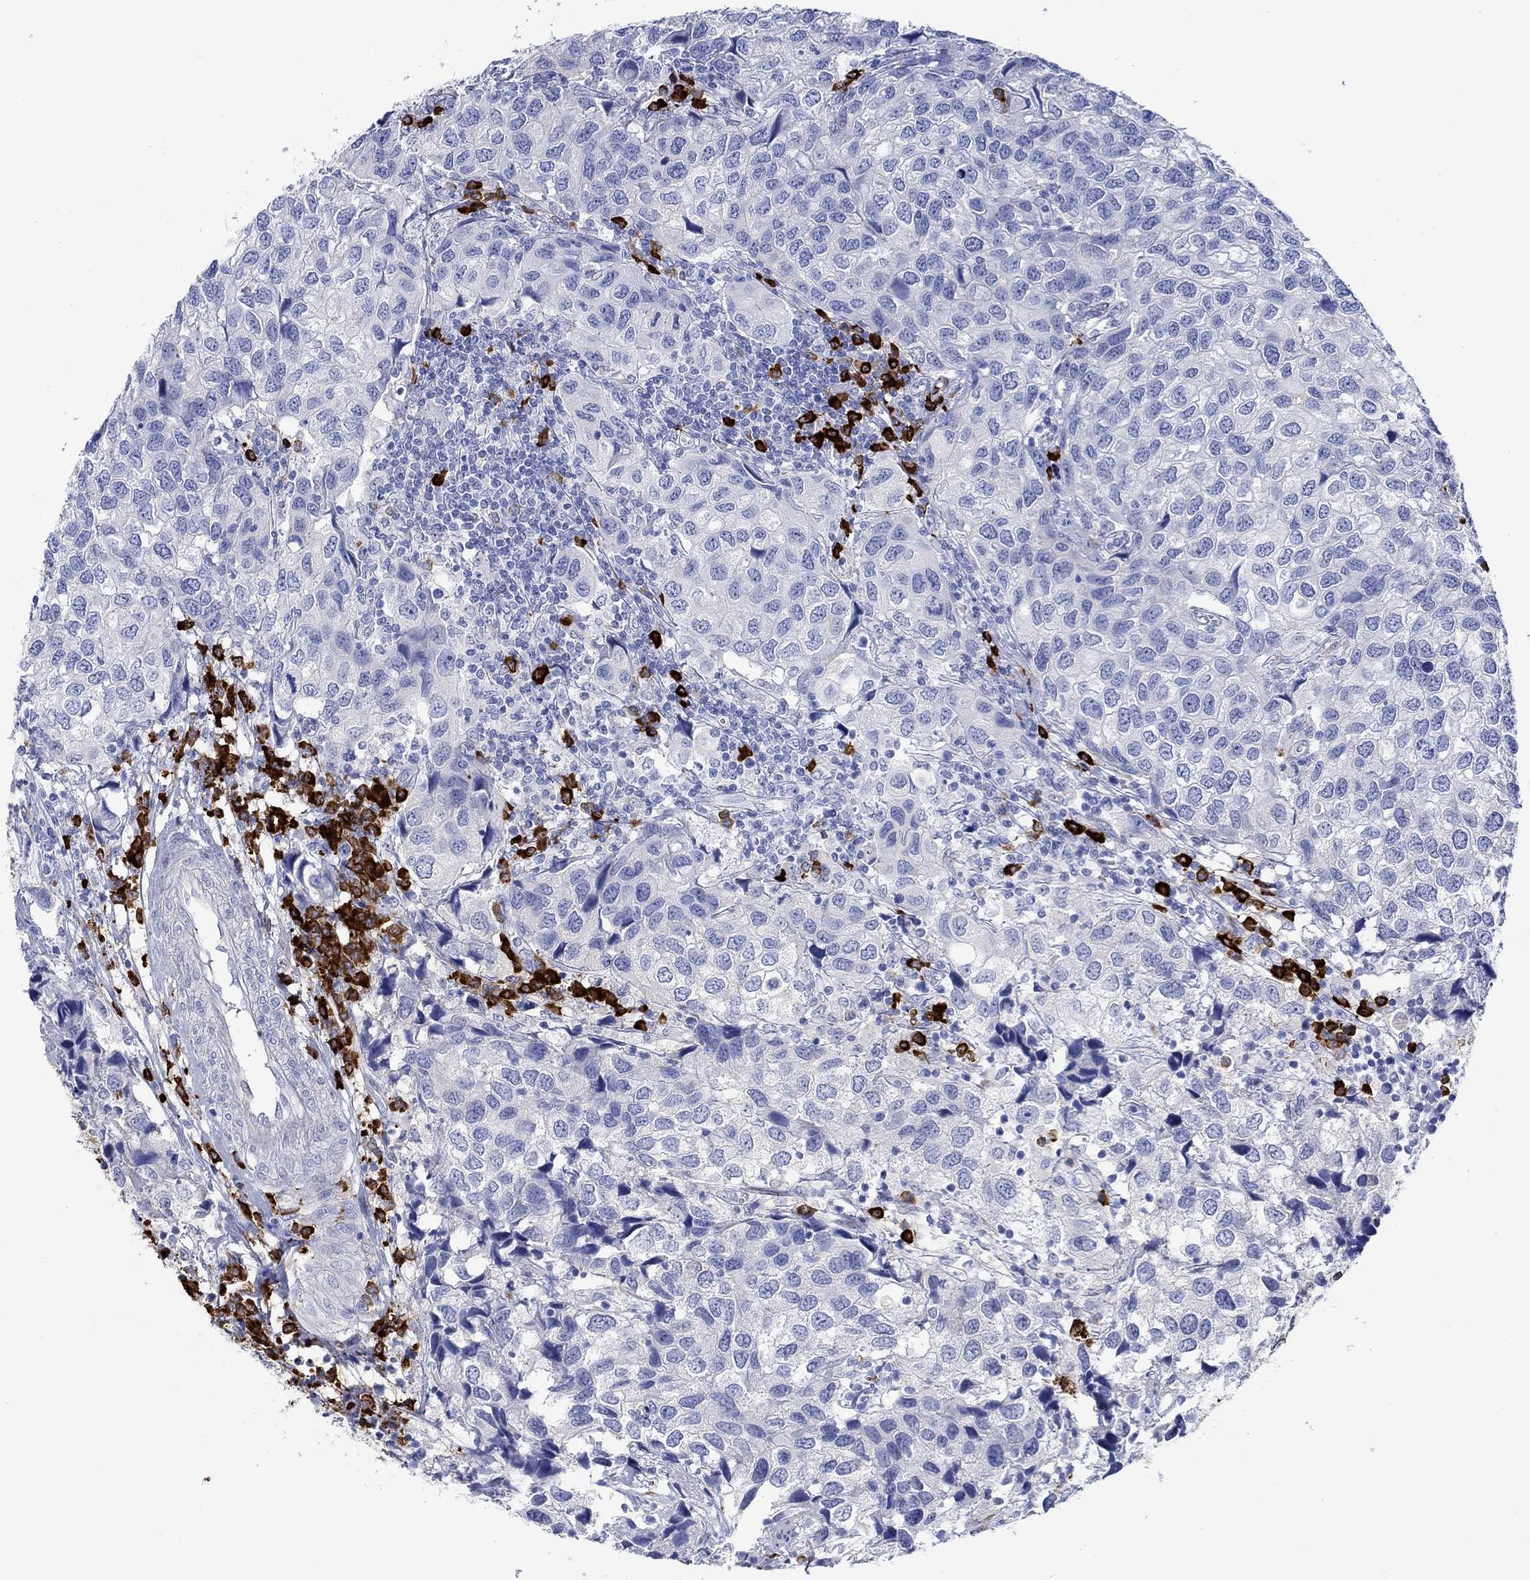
{"staining": {"intensity": "negative", "quantity": "none", "location": "none"}, "tissue": "urothelial cancer", "cell_type": "Tumor cells", "image_type": "cancer", "snomed": [{"axis": "morphology", "description": "Urothelial carcinoma, High grade"}, {"axis": "topography", "description": "Urinary bladder"}], "caption": "DAB (3,3'-diaminobenzidine) immunohistochemical staining of human urothelial cancer demonstrates no significant expression in tumor cells.", "gene": "P2RY6", "patient": {"sex": "male", "age": 79}}